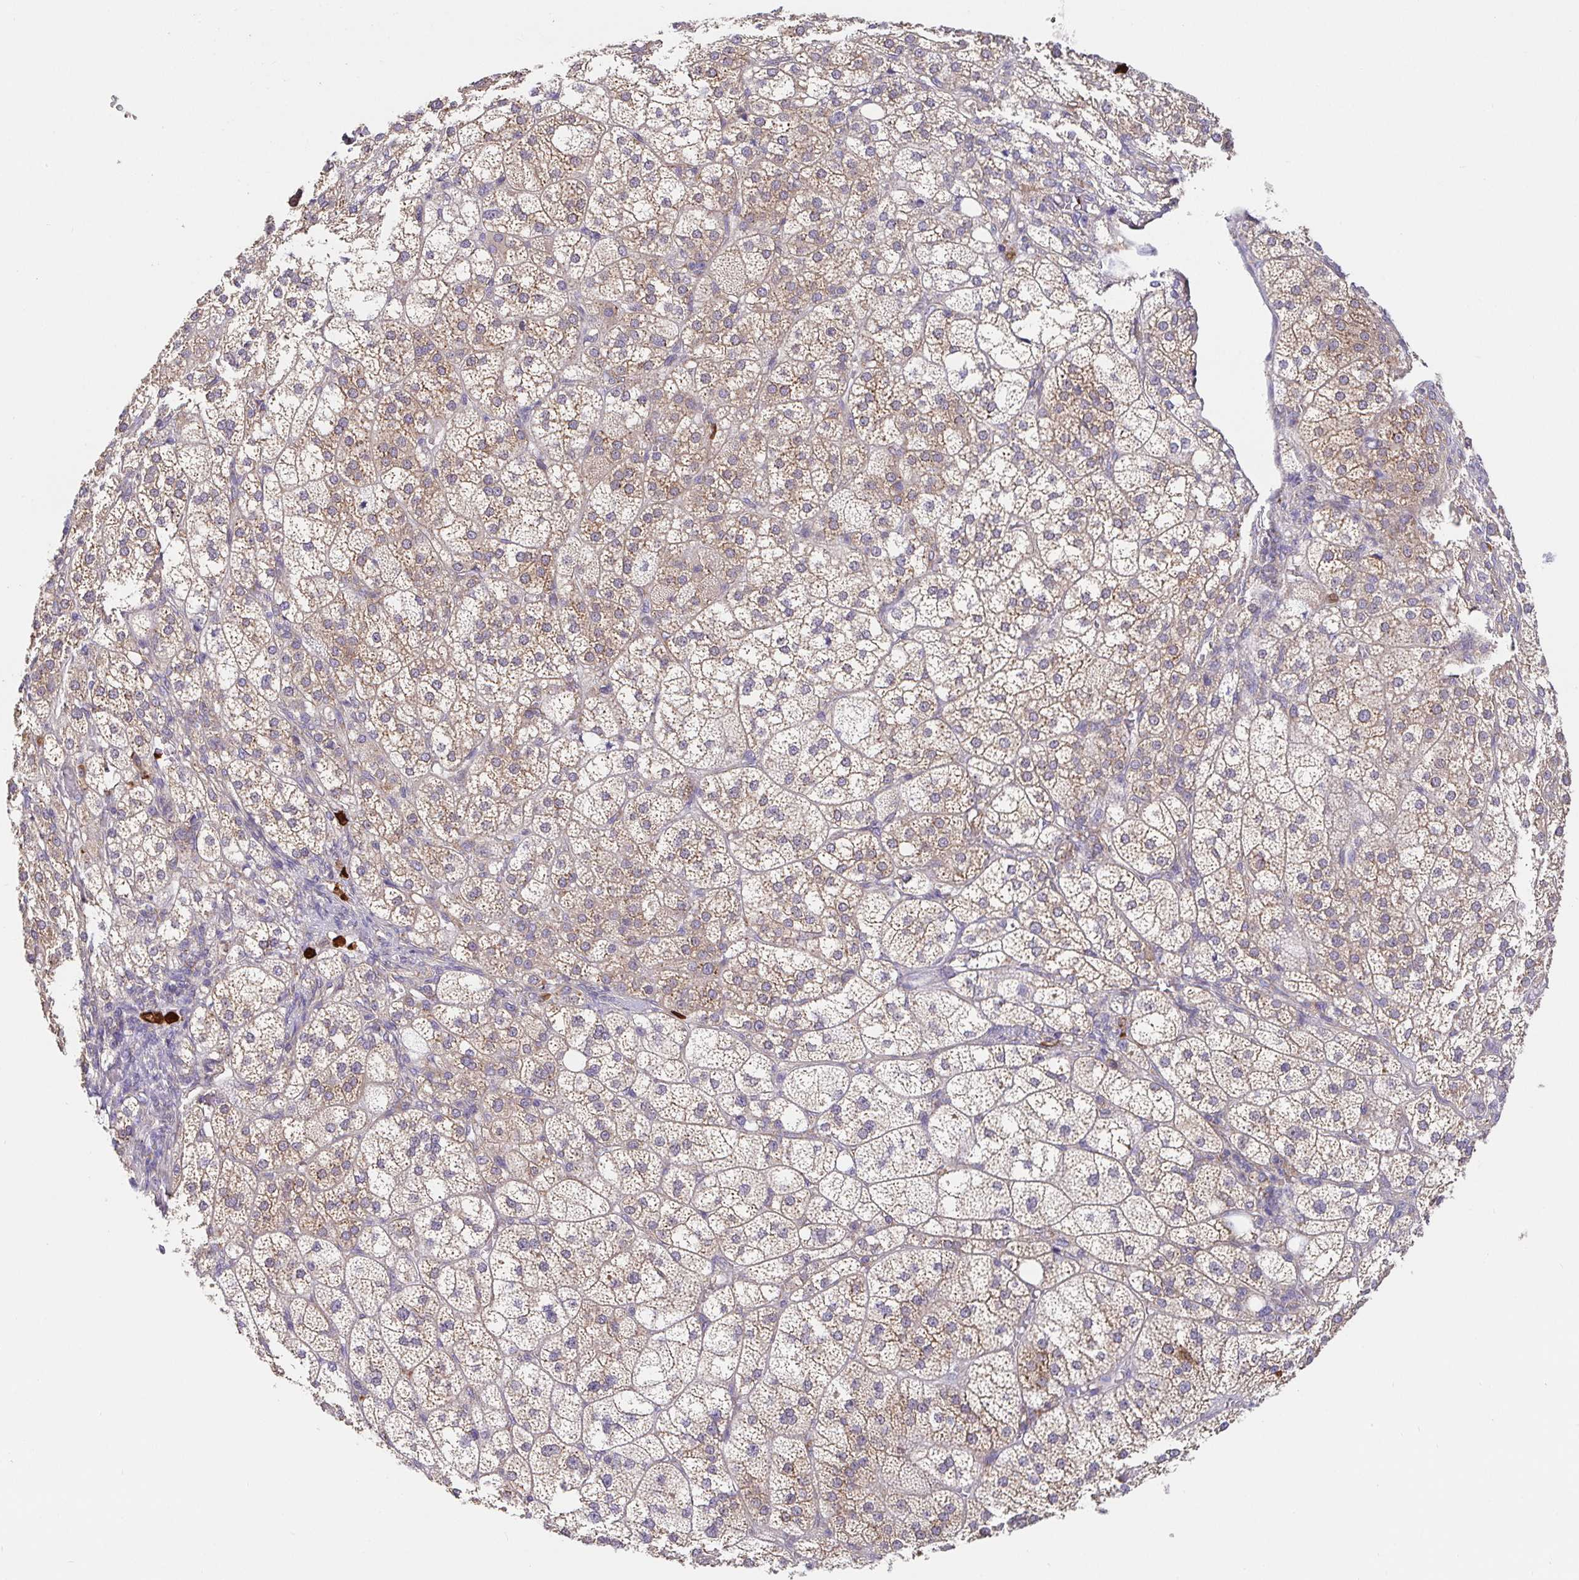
{"staining": {"intensity": "moderate", "quantity": ">75%", "location": "cytoplasmic/membranous"}, "tissue": "adrenal gland", "cell_type": "Glandular cells", "image_type": "normal", "snomed": [{"axis": "morphology", "description": "Normal tissue, NOS"}, {"axis": "topography", "description": "Adrenal gland"}], "caption": "Immunohistochemistry staining of benign adrenal gland, which reveals medium levels of moderate cytoplasmic/membranous staining in approximately >75% of glandular cells indicating moderate cytoplasmic/membranous protein positivity. The staining was performed using DAB (brown) for protein detection and nuclei were counterstained in hematoxylin (blue).", "gene": "PDPK1", "patient": {"sex": "female", "age": 60}}